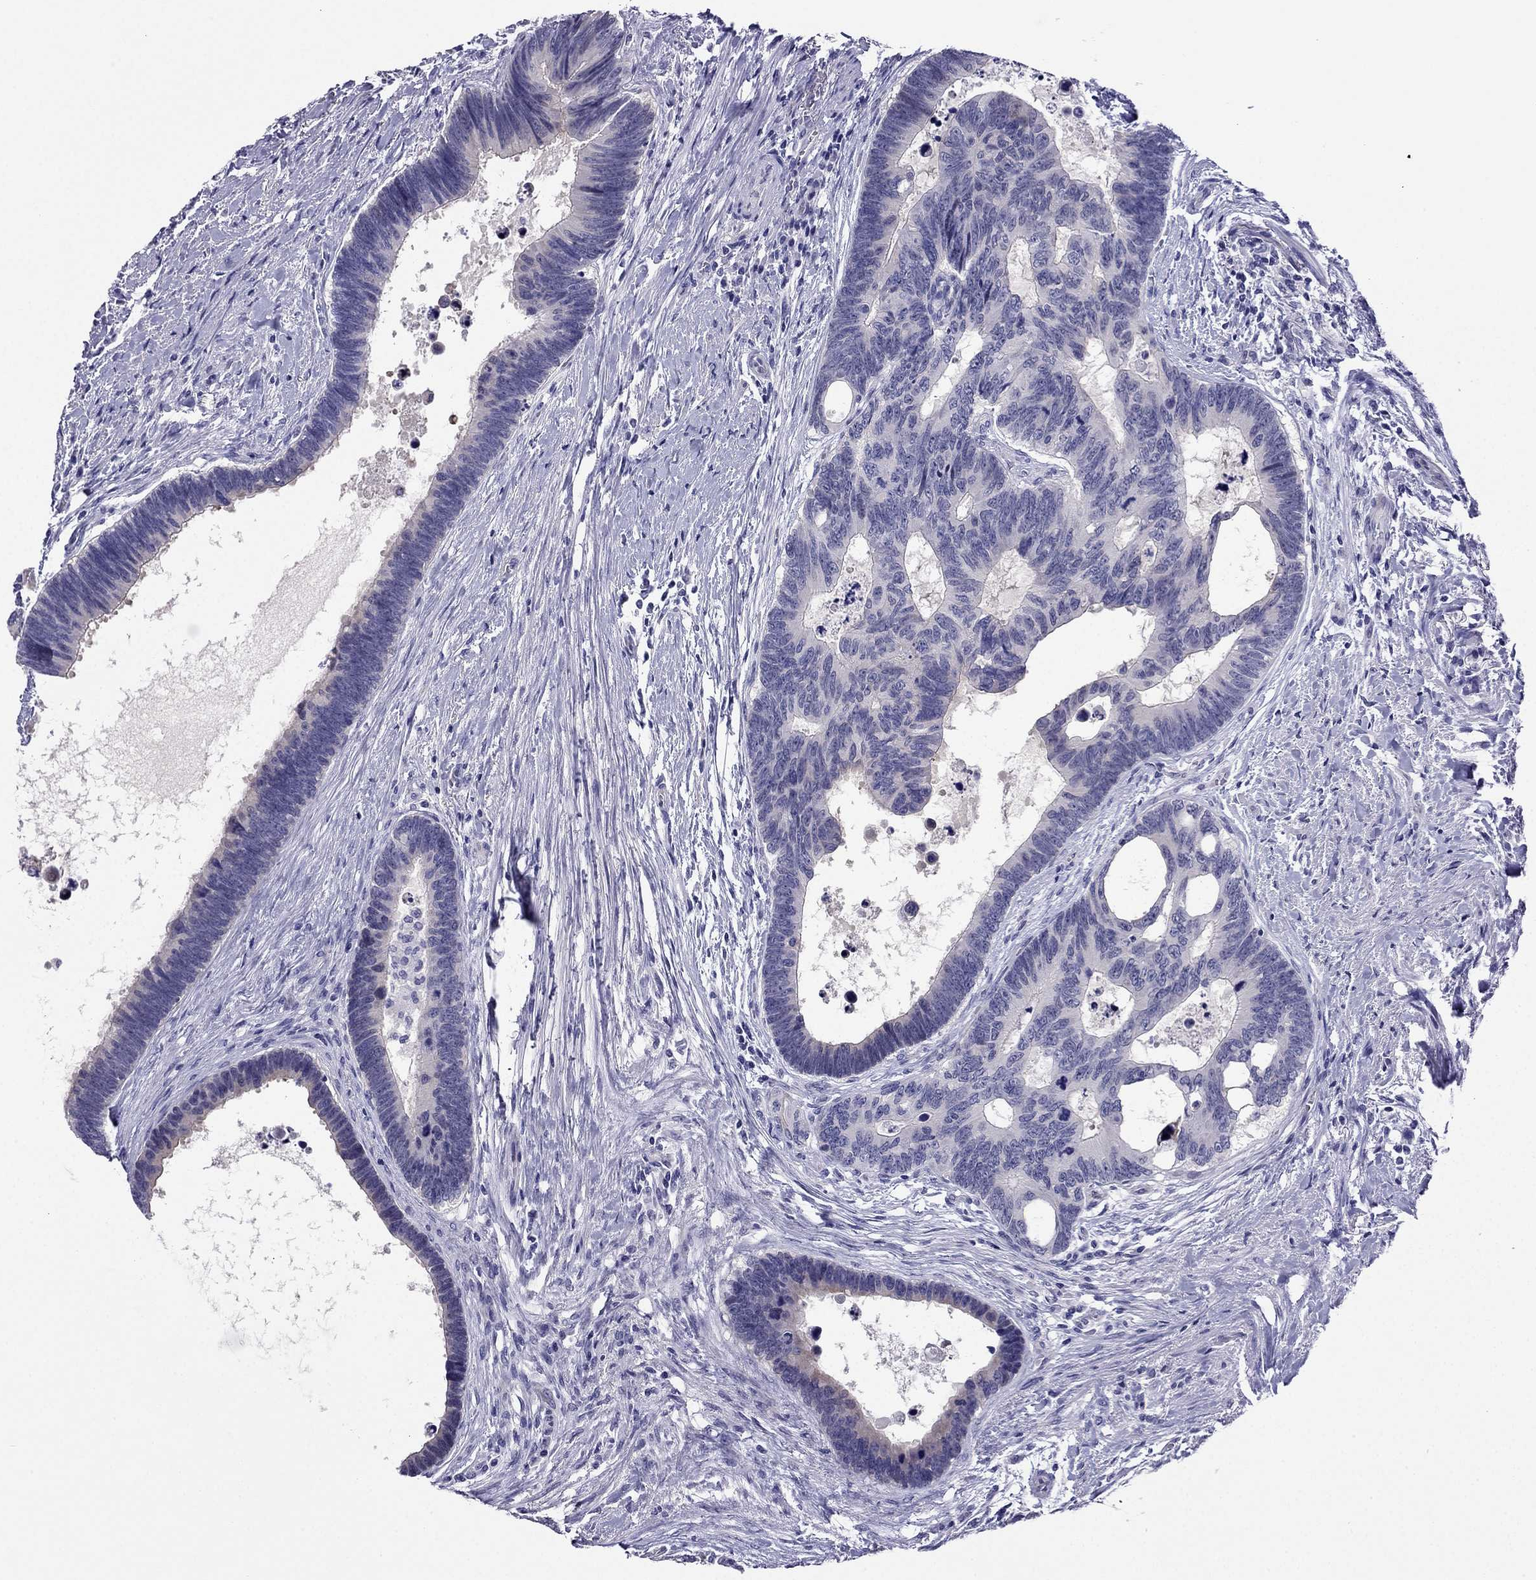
{"staining": {"intensity": "negative", "quantity": "none", "location": "none"}, "tissue": "colorectal cancer", "cell_type": "Tumor cells", "image_type": "cancer", "snomed": [{"axis": "morphology", "description": "Adenocarcinoma, NOS"}, {"axis": "topography", "description": "Colon"}], "caption": "An image of adenocarcinoma (colorectal) stained for a protein displays no brown staining in tumor cells. Brightfield microscopy of IHC stained with DAB (brown) and hematoxylin (blue), captured at high magnification.", "gene": "KCNJ10", "patient": {"sex": "female", "age": 77}}